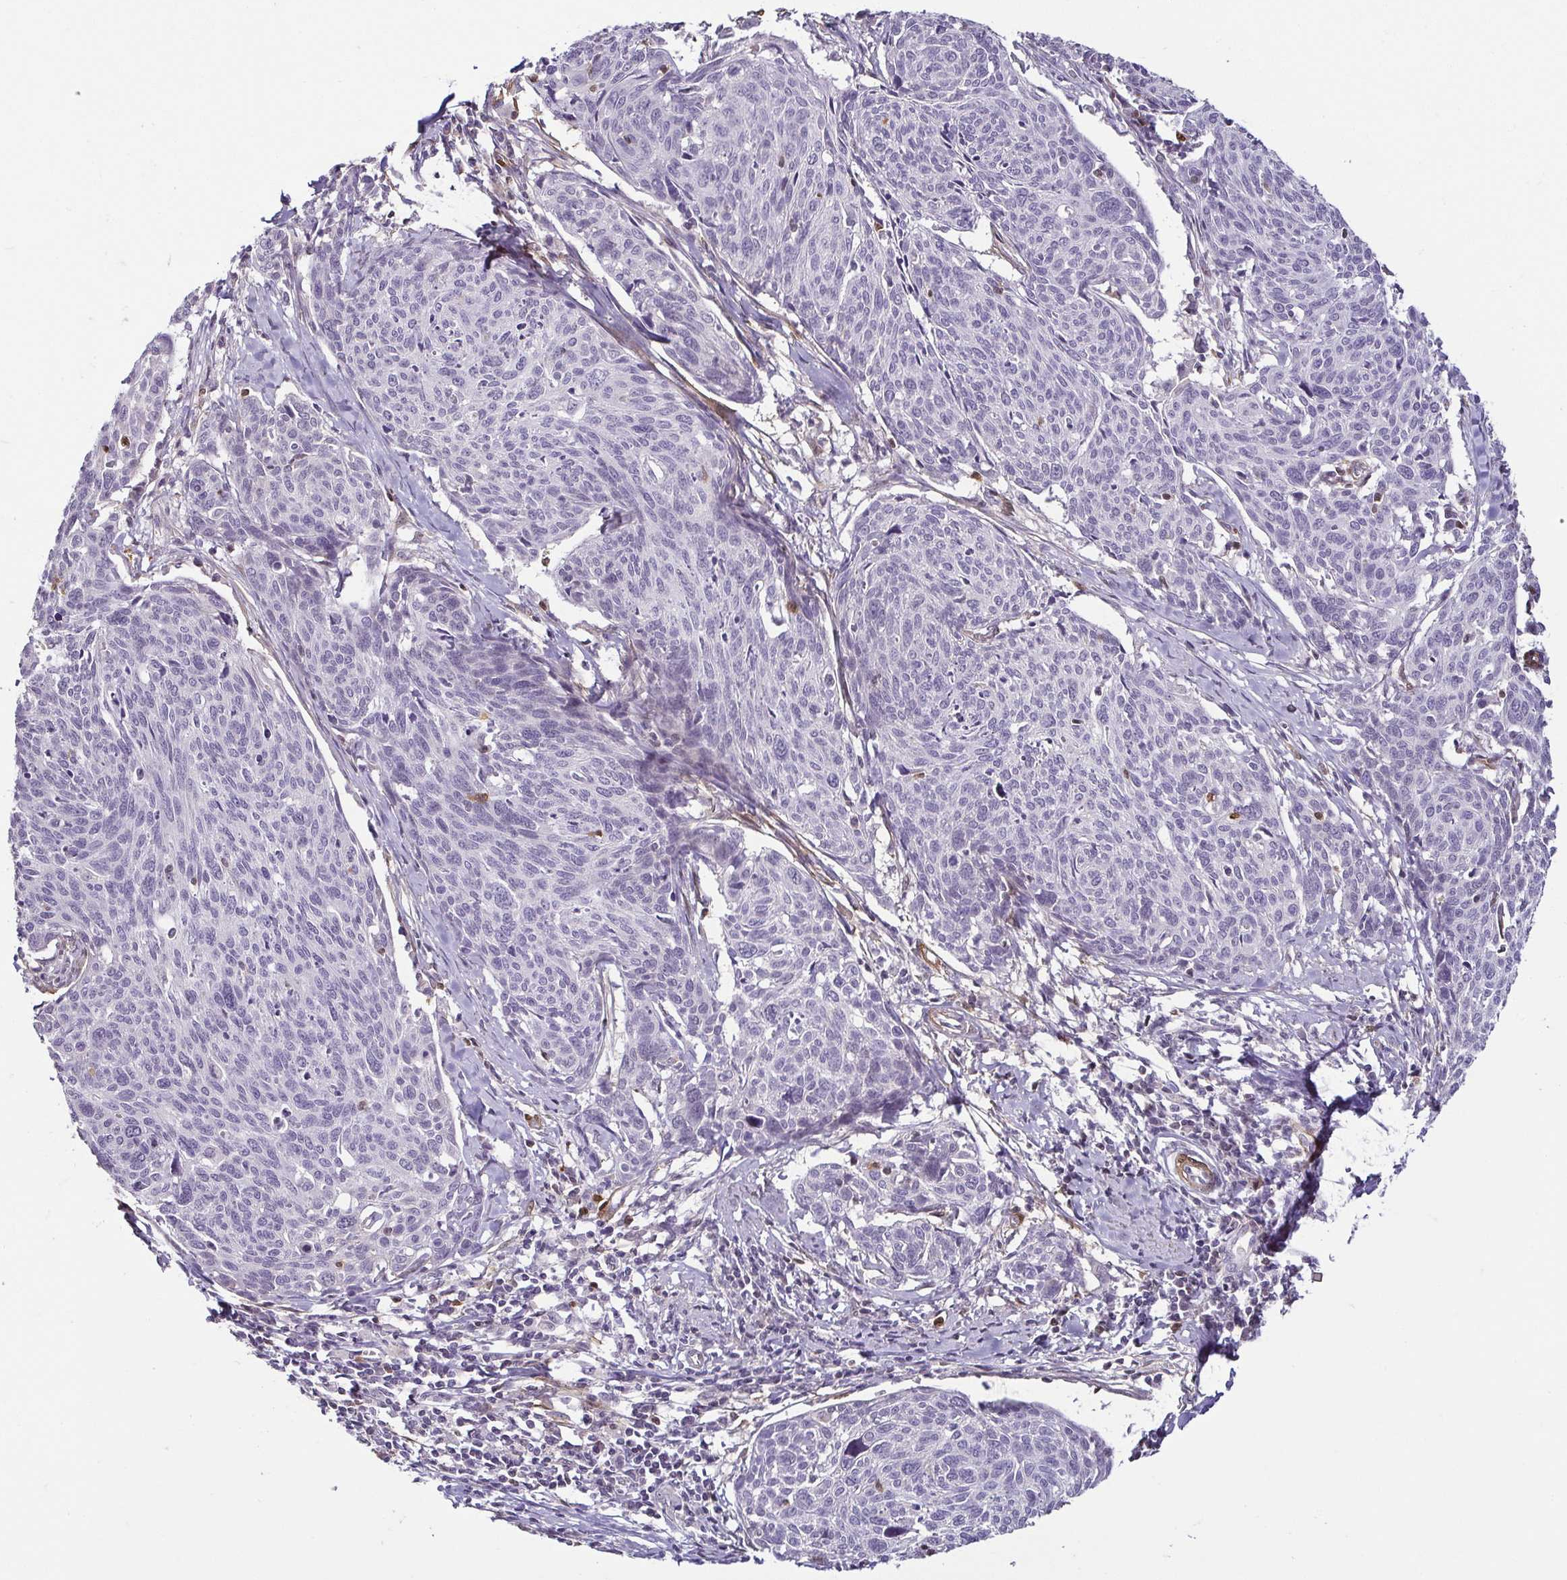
{"staining": {"intensity": "negative", "quantity": "none", "location": "none"}, "tissue": "cervical cancer", "cell_type": "Tumor cells", "image_type": "cancer", "snomed": [{"axis": "morphology", "description": "Squamous cell carcinoma, NOS"}, {"axis": "topography", "description": "Cervix"}], "caption": "This is an IHC photomicrograph of cervical cancer. There is no staining in tumor cells.", "gene": "HOPX", "patient": {"sex": "female", "age": 49}}